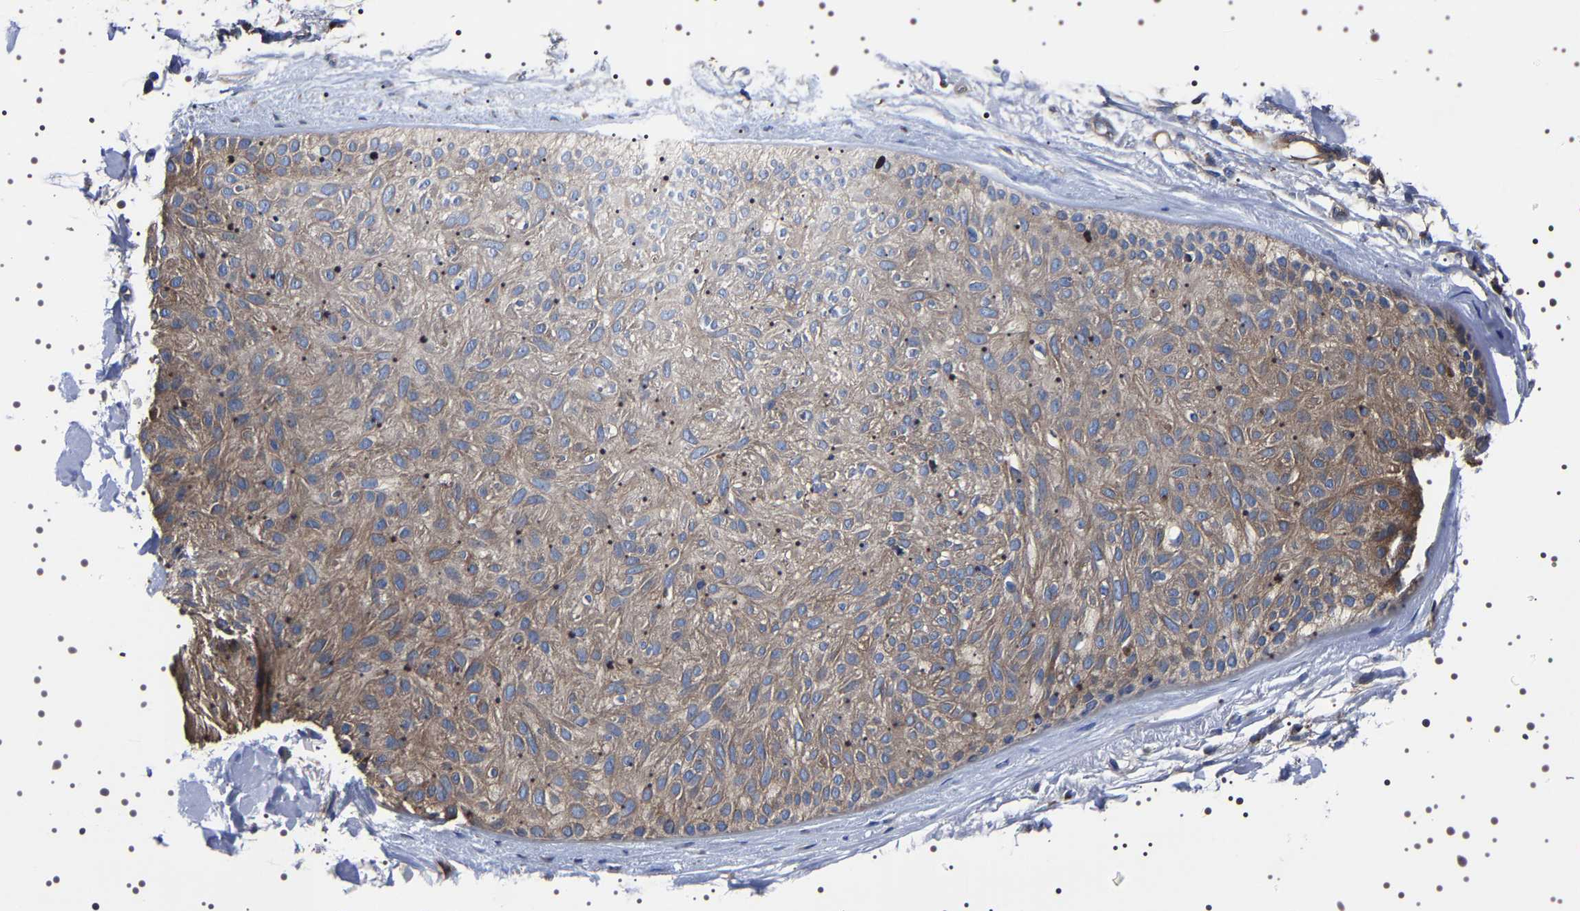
{"staining": {"intensity": "weak", "quantity": "25%-75%", "location": "cytoplasmic/membranous"}, "tissue": "skin cancer", "cell_type": "Tumor cells", "image_type": "cancer", "snomed": [{"axis": "morphology", "description": "Normal tissue, NOS"}, {"axis": "morphology", "description": "Basal cell carcinoma"}, {"axis": "topography", "description": "Skin"}], "caption": "Immunohistochemistry of basal cell carcinoma (skin) shows low levels of weak cytoplasmic/membranous staining in about 25%-75% of tumor cells.", "gene": "WDR1", "patient": {"sex": "male", "age": 52}}